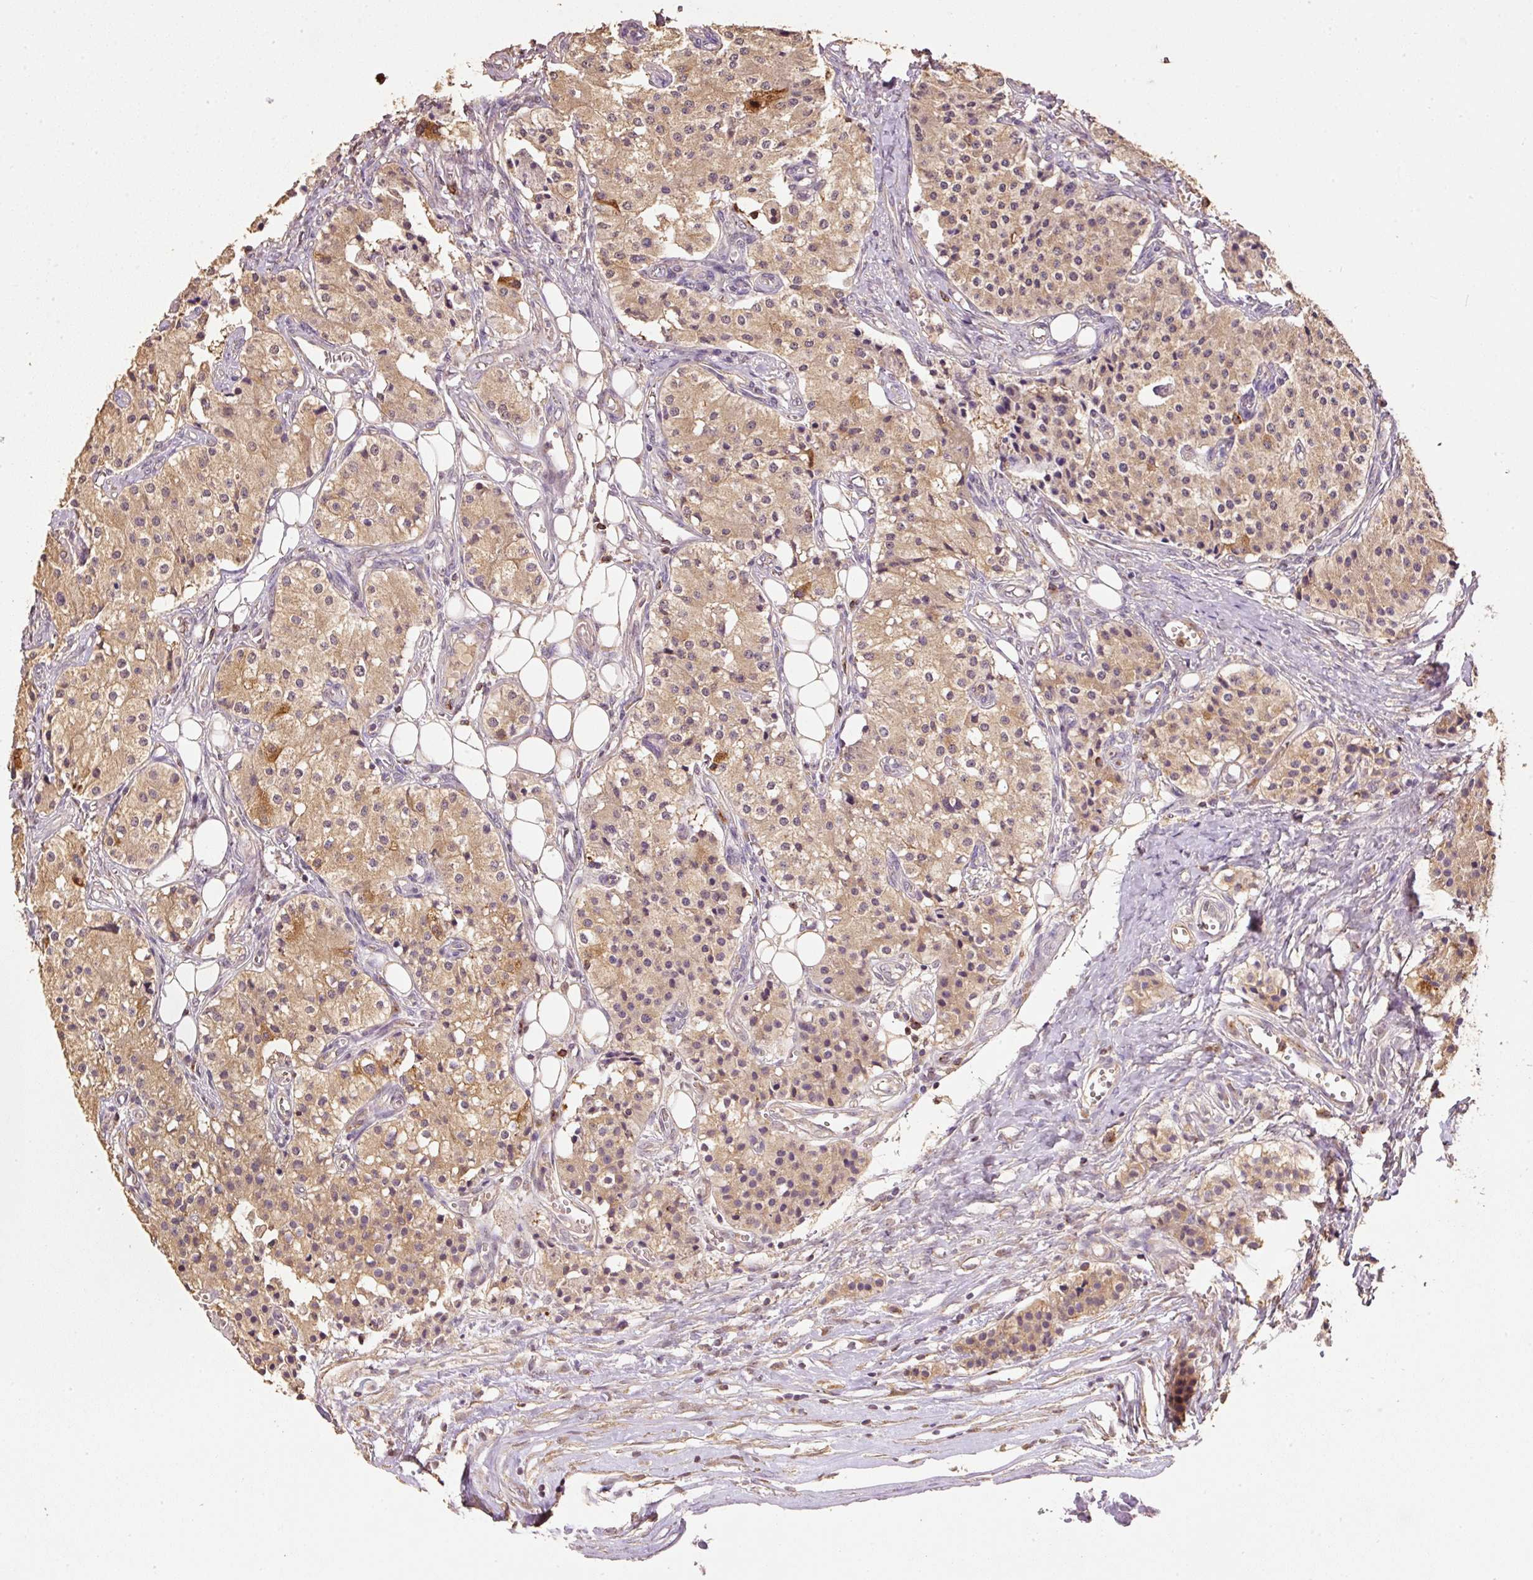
{"staining": {"intensity": "moderate", "quantity": ">75%", "location": "cytoplasmic/membranous,nuclear"}, "tissue": "carcinoid", "cell_type": "Tumor cells", "image_type": "cancer", "snomed": [{"axis": "morphology", "description": "Carcinoid, malignant, NOS"}, {"axis": "topography", "description": "Colon"}], "caption": "A brown stain labels moderate cytoplasmic/membranous and nuclear positivity of a protein in human carcinoid (malignant) tumor cells. (Stains: DAB (3,3'-diaminobenzidine) in brown, nuclei in blue, Microscopy: brightfield microscopy at high magnification).", "gene": "HERC2", "patient": {"sex": "female", "age": 52}}